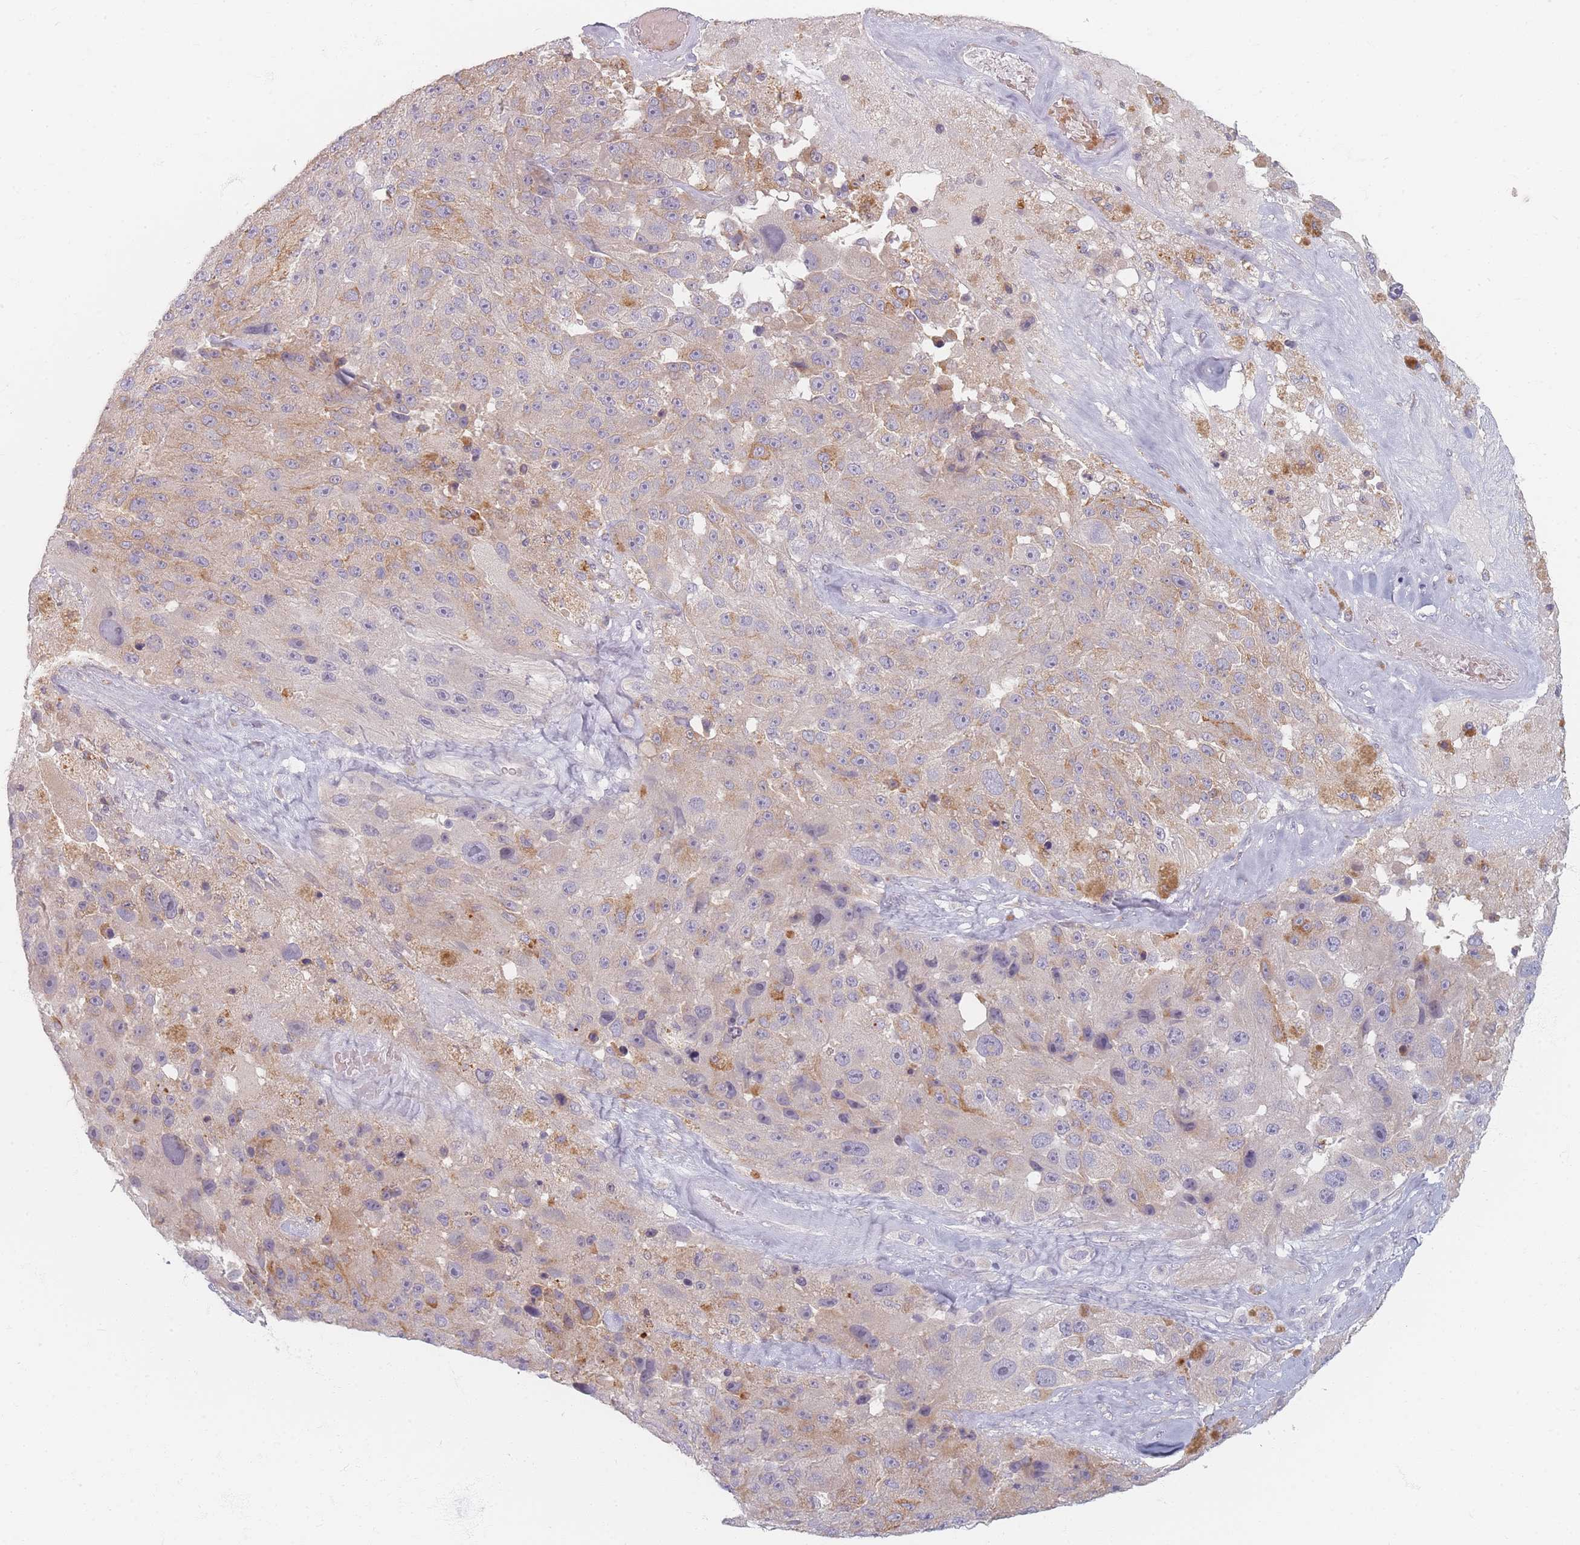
{"staining": {"intensity": "negative", "quantity": "none", "location": "none"}, "tissue": "melanoma", "cell_type": "Tumor cells", "image_type": "cancer", "snomed": [{"axis": "morphology", "description": "Malignant melanoma, Metastatic site"}, {"axis": "topography", "description": "Lymph node"}], "caption": "An immunohistochemistry (IHC) image of melanoma is shown. There is no staining in tumor cells of melanoma.", "gene": "TMOD1", "patient": {"sex": "male", "age": 62}}